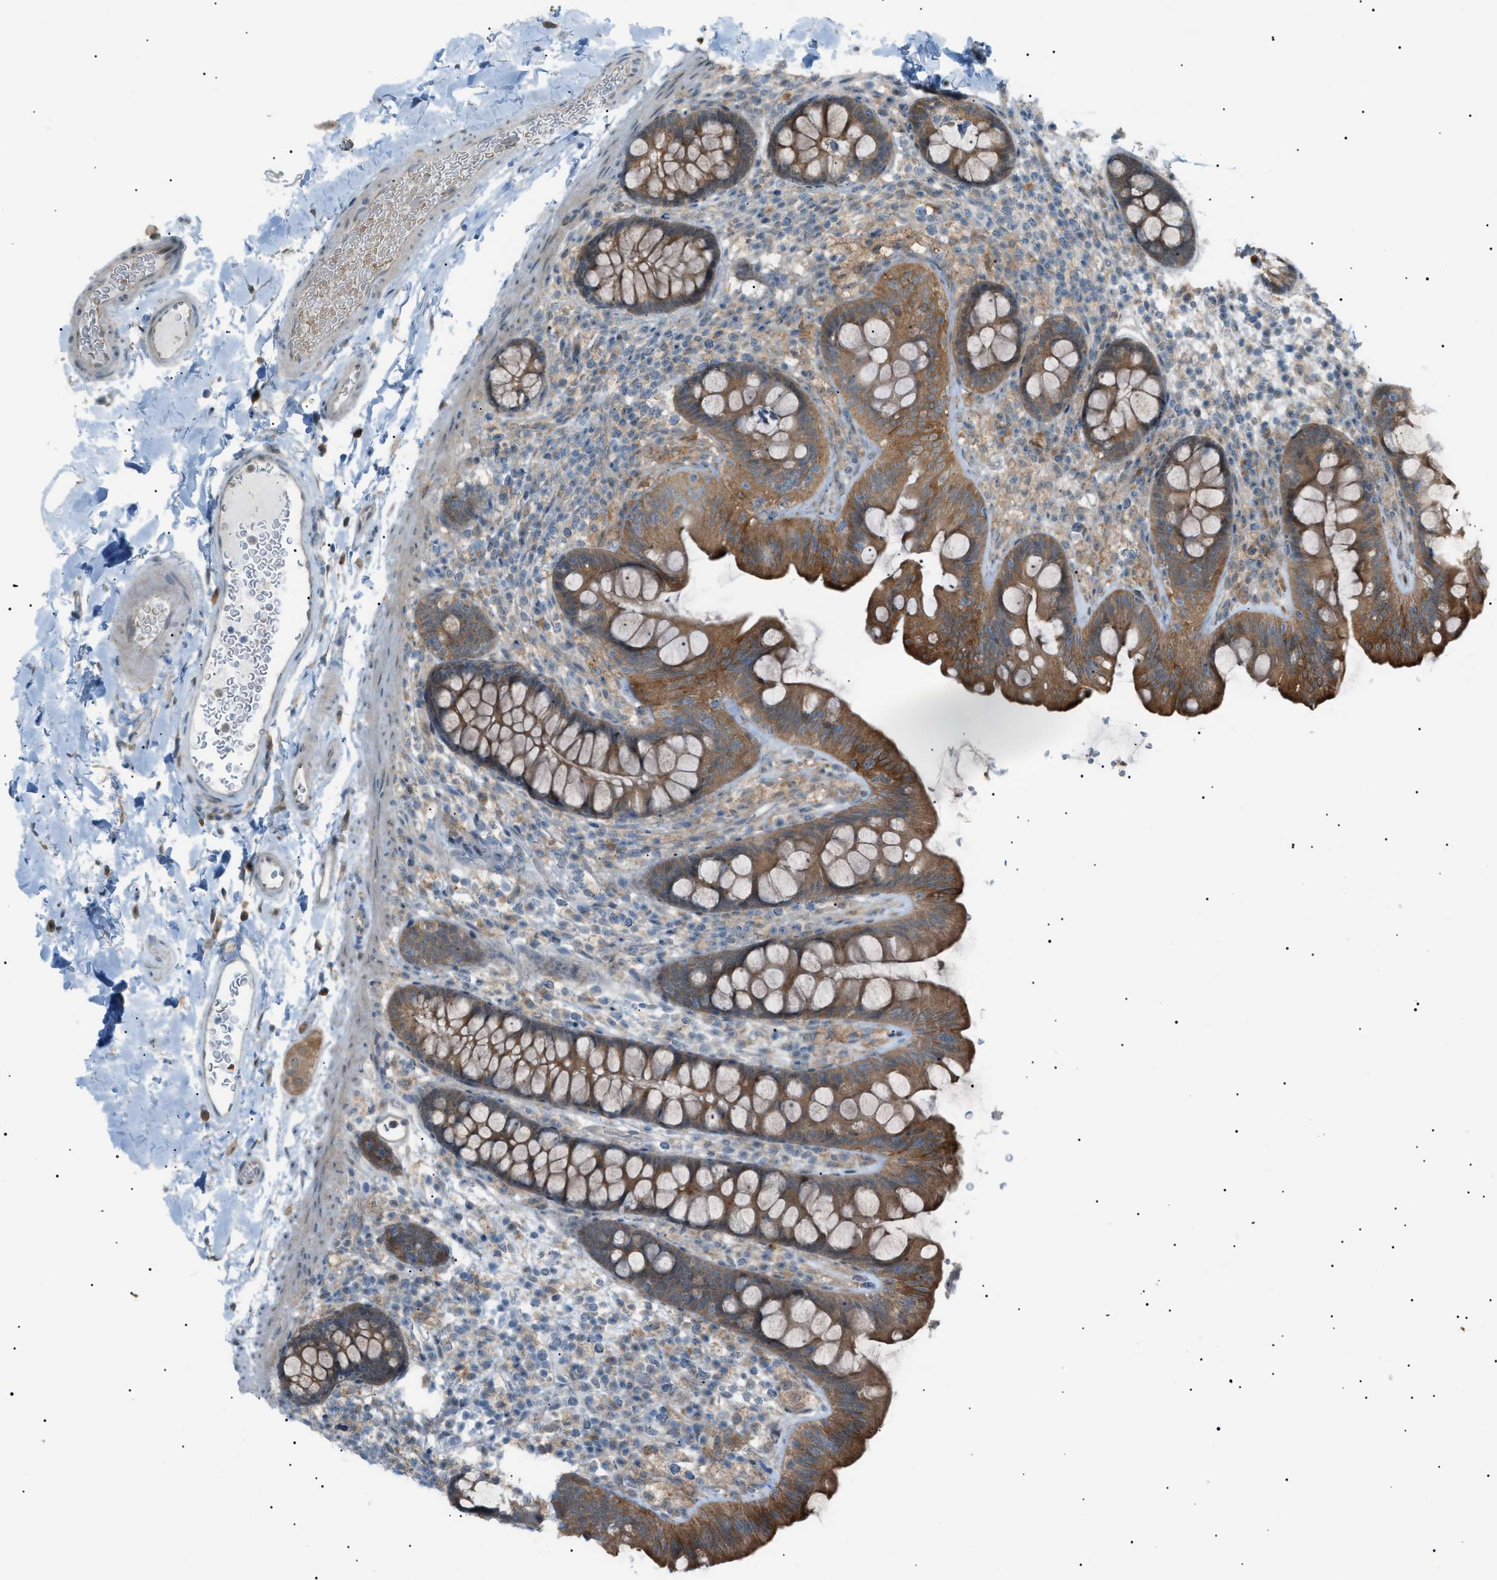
{"staining": {"intensity": "weak", "quantity": "25%-75%", "location": "cytoplasmic/membranous"}, "tissue": "colon", "cell_type": "Endothelial cells", "image_type": "normal", "snomed": [{"axis": "morphology", "description": "Normal tissue, NOS"}, {"axis": "topography", "description": "Colon"}], "caption": "A photomicrograph of human colon stained for a protein reveals weak cytoplasmic/membranous brown staining in endothelial cells. (DAB (3,3'-diaminobenzidine) IHC, brown staining for protein, blue staining for nuclei).", "gene": "LPIN2", "patient": {"sex": "female", "age": 80}}